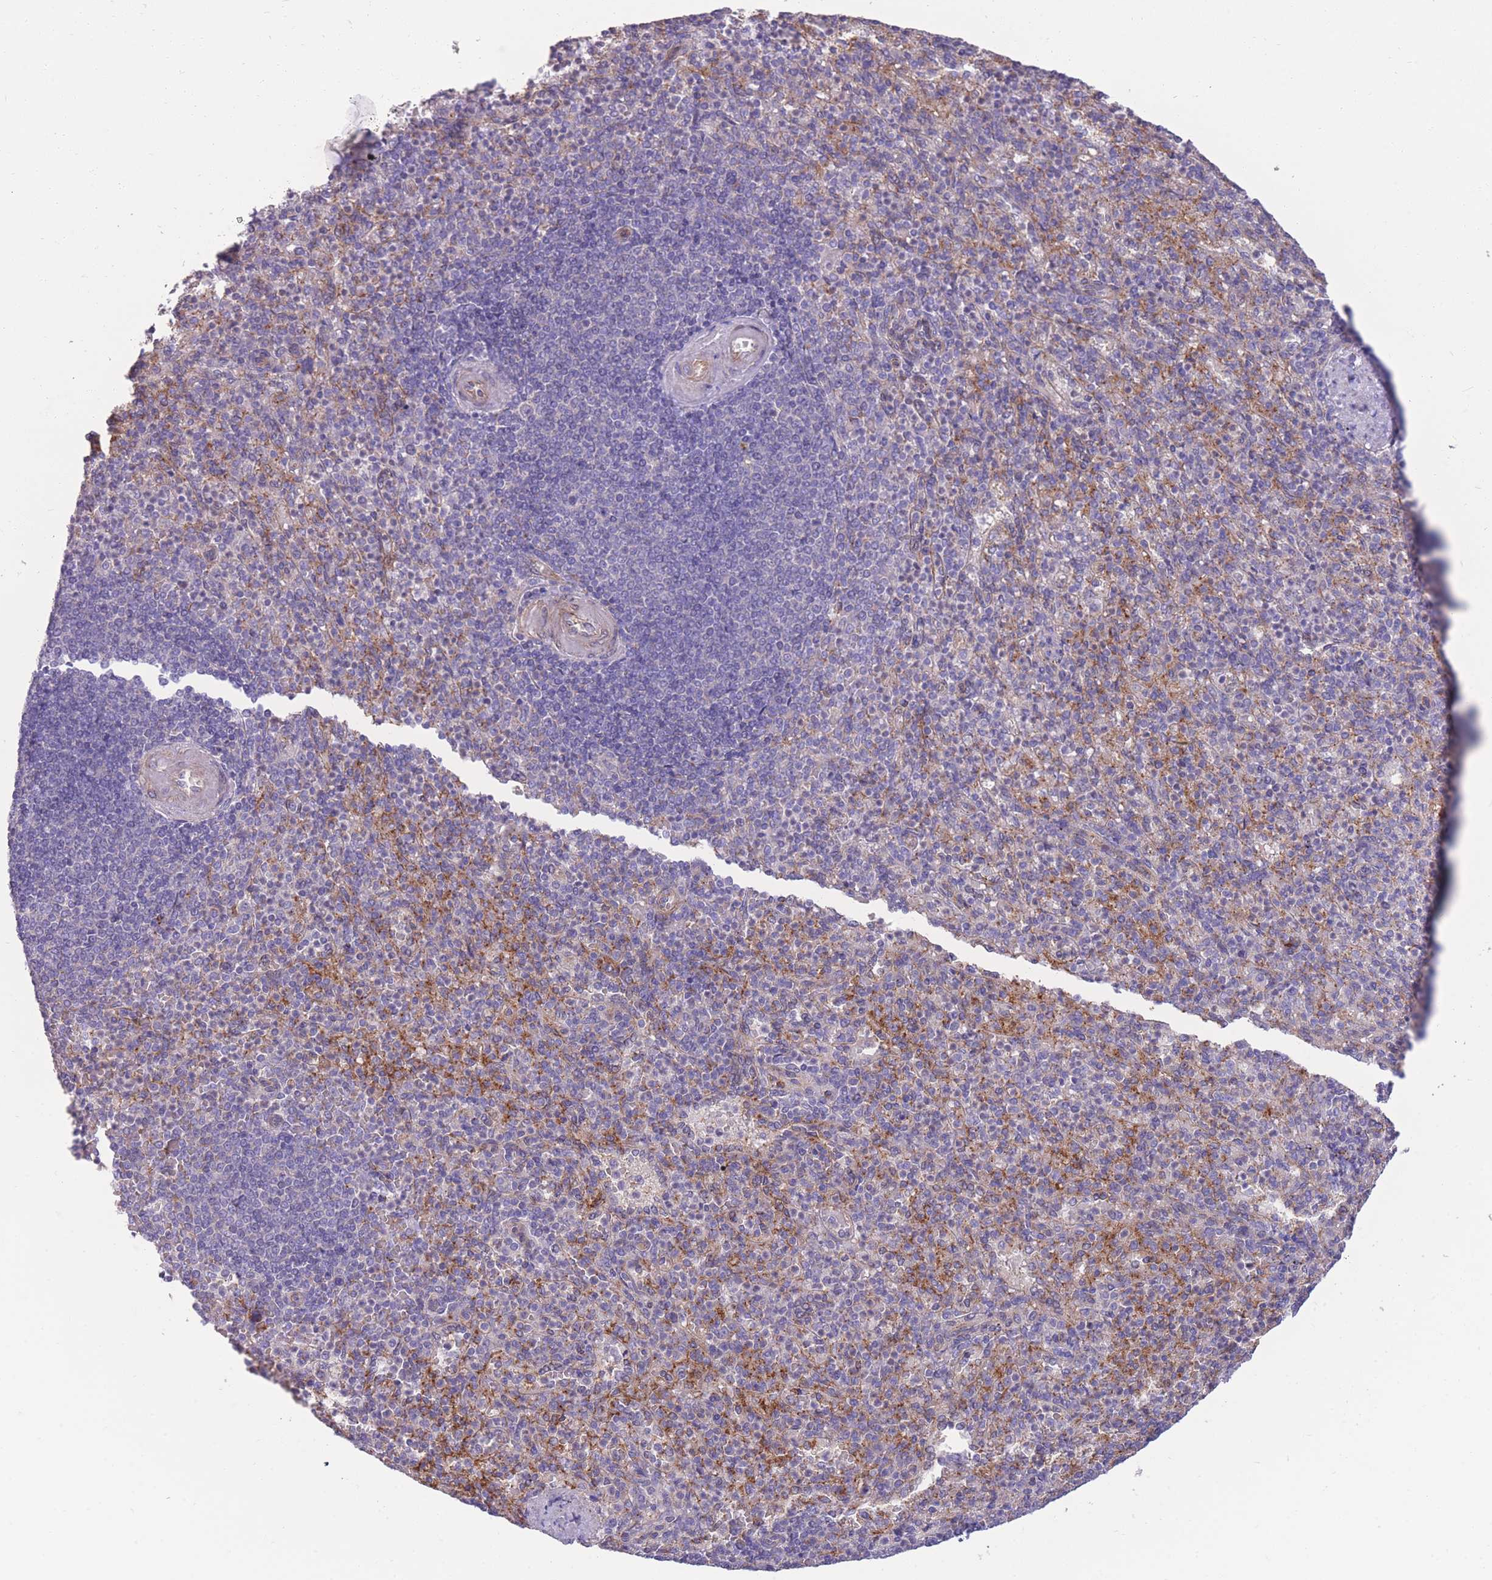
{"staining": {"intensity": "strong", "quantity": "<25%", "location": "cytoplasmic/membranous"}, "tissue": "spleen", "cell_type": "Cells in red pulp", "image_type": "normal", "snomed": [{"axis": "morphology", "description": "Normal tissue, NOS"}, {"axis": "topography", "description": "Spleen"}], "caption": "Spleen stained with a protein marker exhibits strong staining in cells in red pulp.", "gene": "RGS11", "patient": {"sex": "female", "age": 74}}